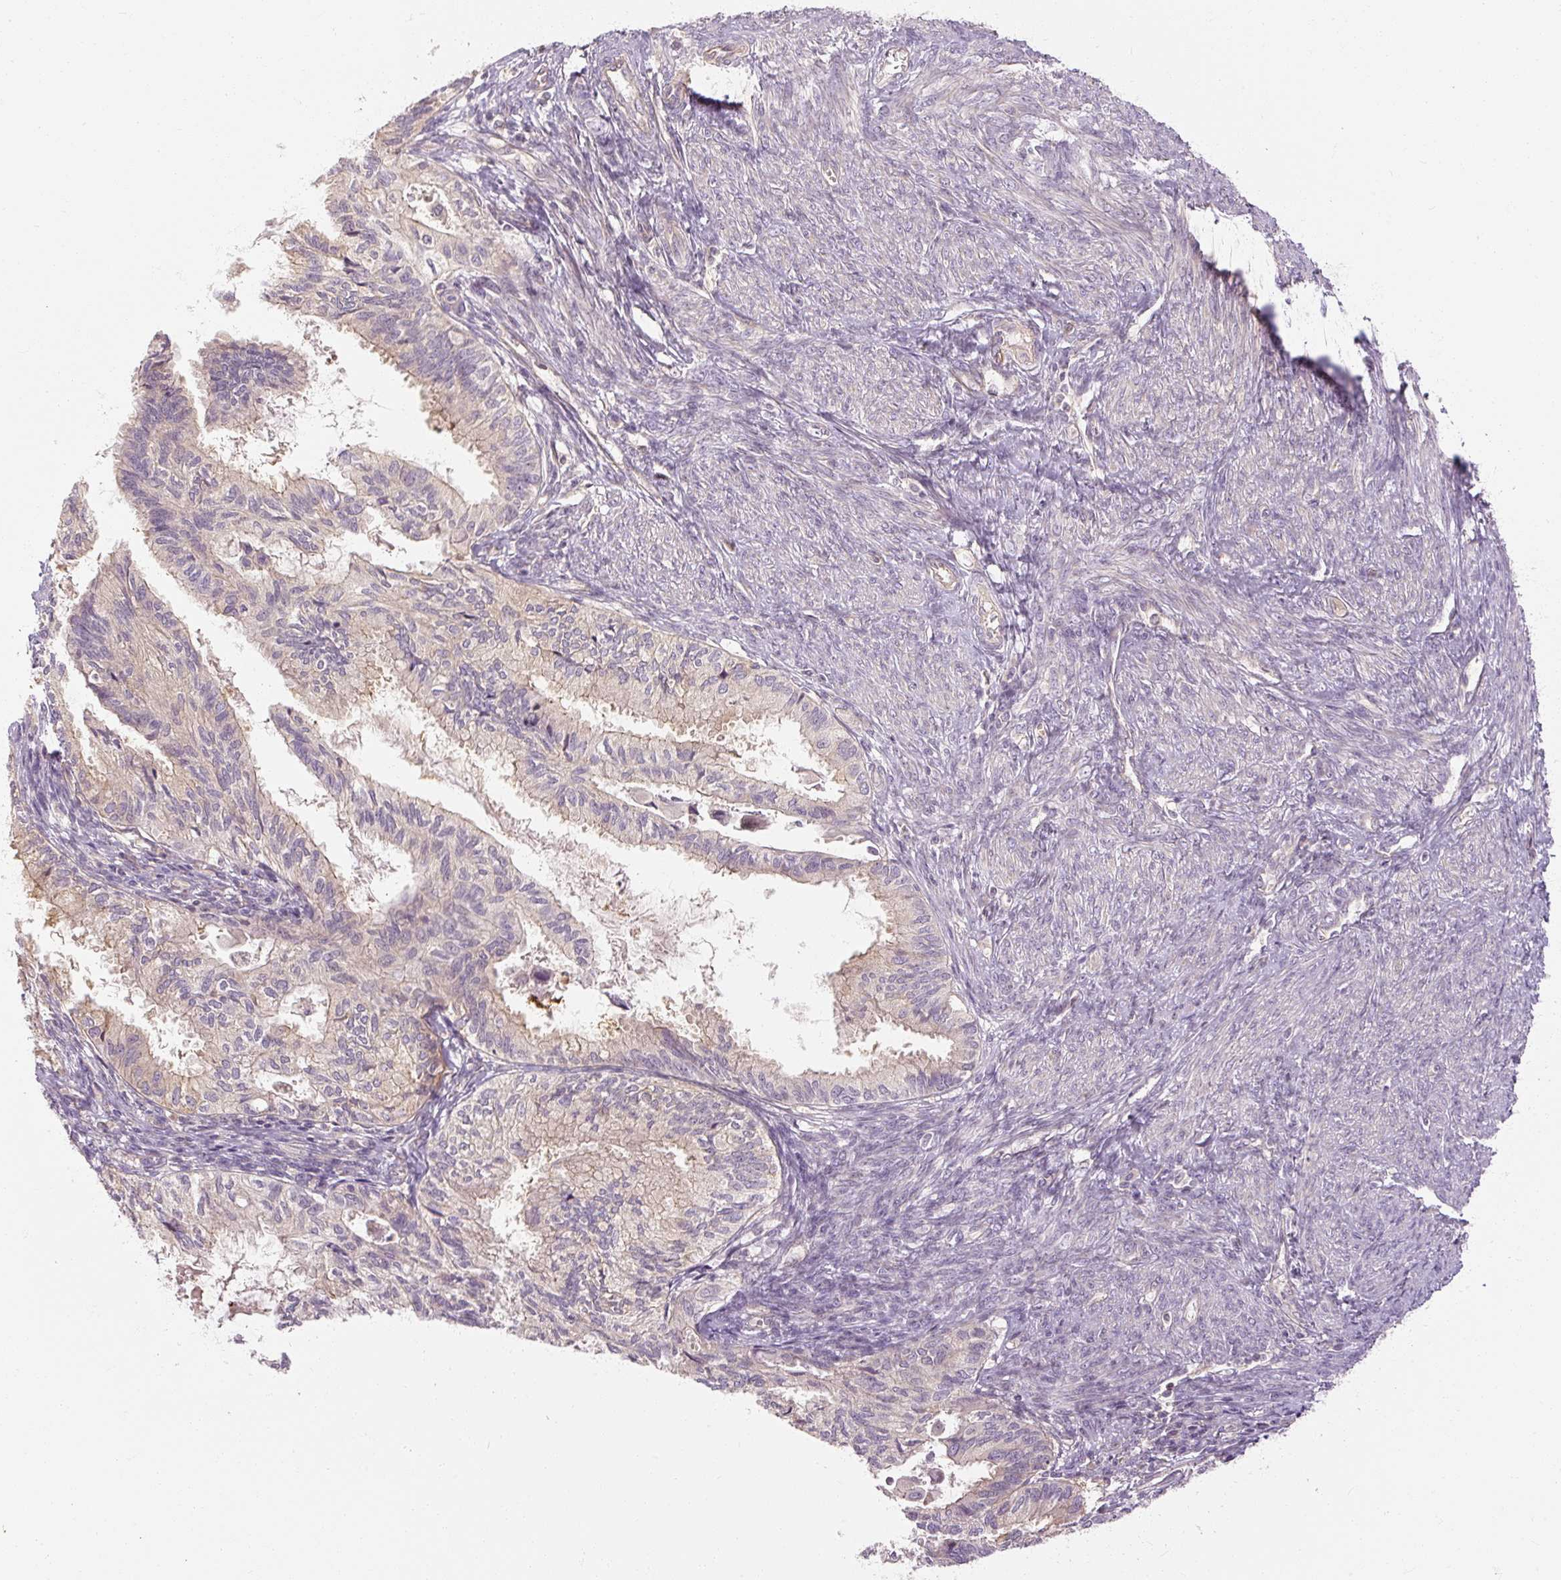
{"staining": {"intensity": "weak", "quantity": "<25%", "location": "cytoplasmic/membranous"}, "tissue": "cervical cancer", "cell_type": "Tumor cells", "image_type": "cancer", "snomed": [{"axis": "morphology", "description": "Normal tissue, NOS"}, {"axis": "morphology", "description": "Adenocarcinoma, NOS"}, {"axis": "topography", "description": "Cervix"}, {"axis": "topography", "description": "Endometrium"}], "caption": "A photomicrograph of cervical cancer stained for a protein shows no brown staining in tumor cells.", "gene": "RB1CC1", "patient": {"sex": "female", "age": 86}}